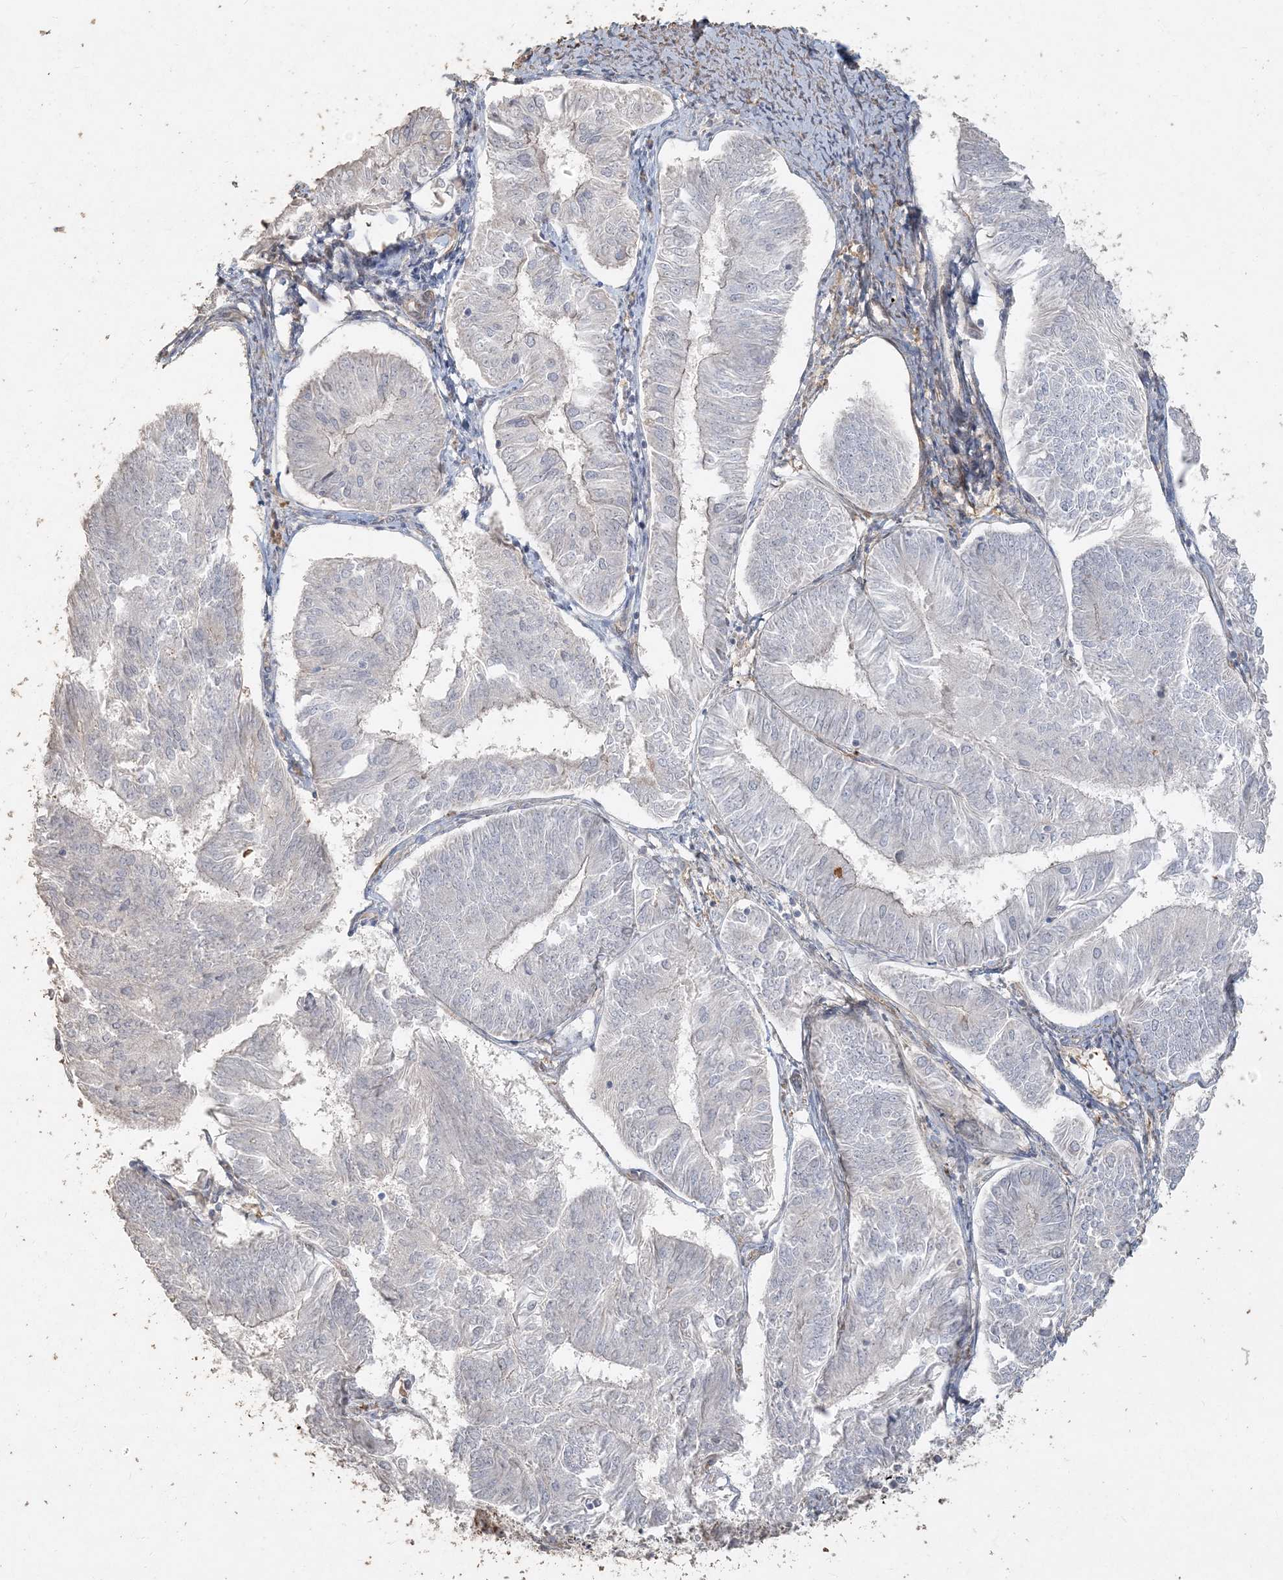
{"staining": {"intensity": "negative", "quantity": "none", "location": "none"}, "tissue": "endometrial cancer", "cell_type": "Tumor cells", "image_type": "cancer", "snomed": [{"axis": "morphology", "description": "Adenocarcinoma, NOS"}, {"axis": "topography", "description": "Endometrium"}], "caption": "Immunohistochemistry (IHC) micrograph of neoplastic tissue: human endometrial cancer stained with DAB (3,3'-diaminobenzidine) reveals no significant protein staining in tumor cells.", "gene": "RNF145", "patient": {"sex": "female", "age": 58}}